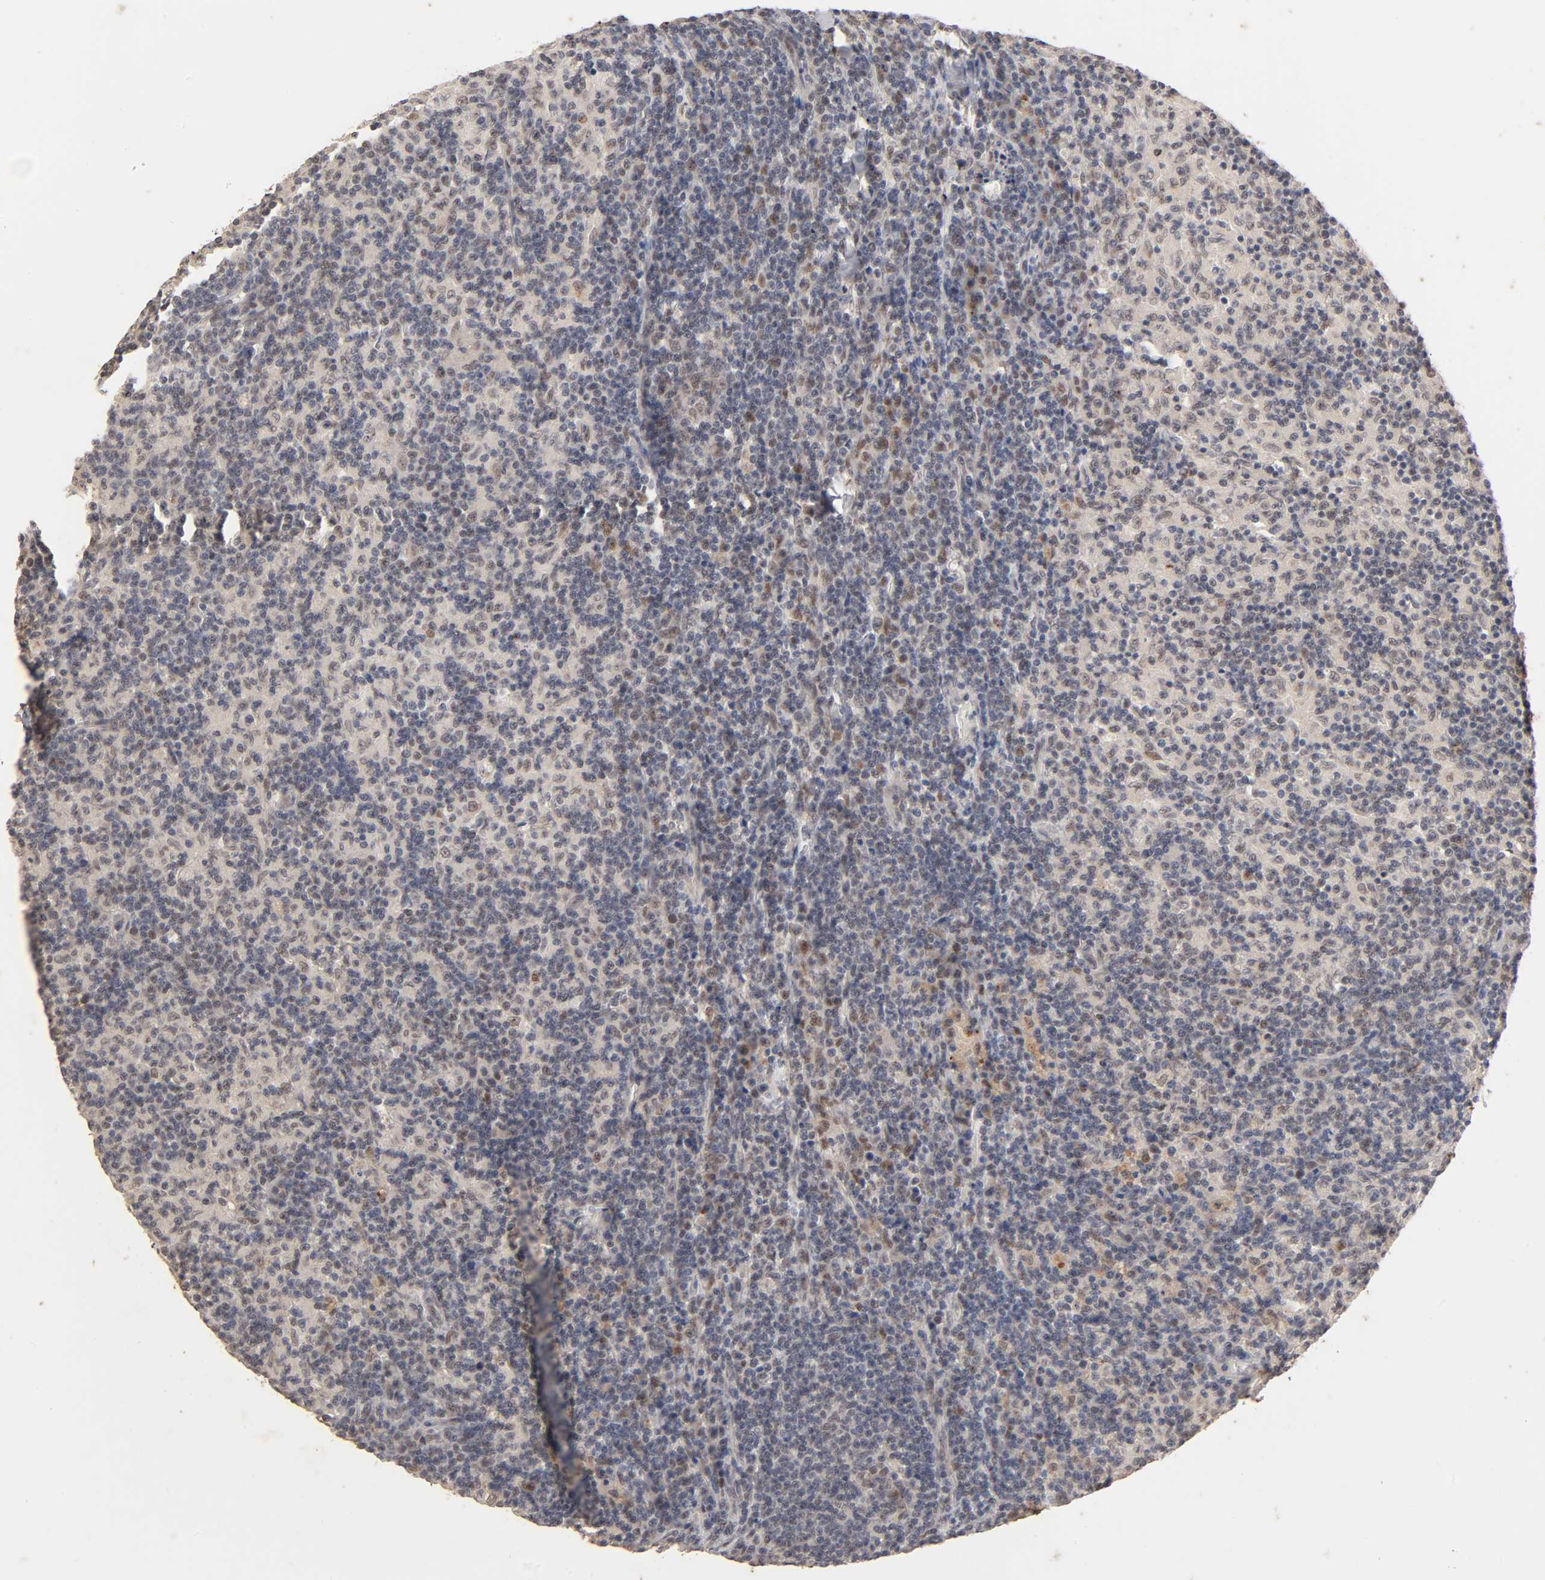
{"staining": {"intensity": "moderate", "quantity": "<25%", "location": "nuclear"}, "tissue": "lymph node", "cell_type": "Germinal center cells", "image_type": "normal", "snomed": [{"axis": "morphology", "description": "Normal tissue, NOS"}, {"axis": "morphology", "description": "Inflammation, NOS"}, {"axis": "topography", "description": "Lymph node"}], "caption": "A brown stain highlights moderate nuclear positivity of a protein in germinal center cells of benign human lymph node. The staining is performed using DAB brown chromogen to label protein expression. The nuclei are counter-stained blue using hematoxylin.", "gene": "EP300", "patient": {"sex": "male", "age": 55}}